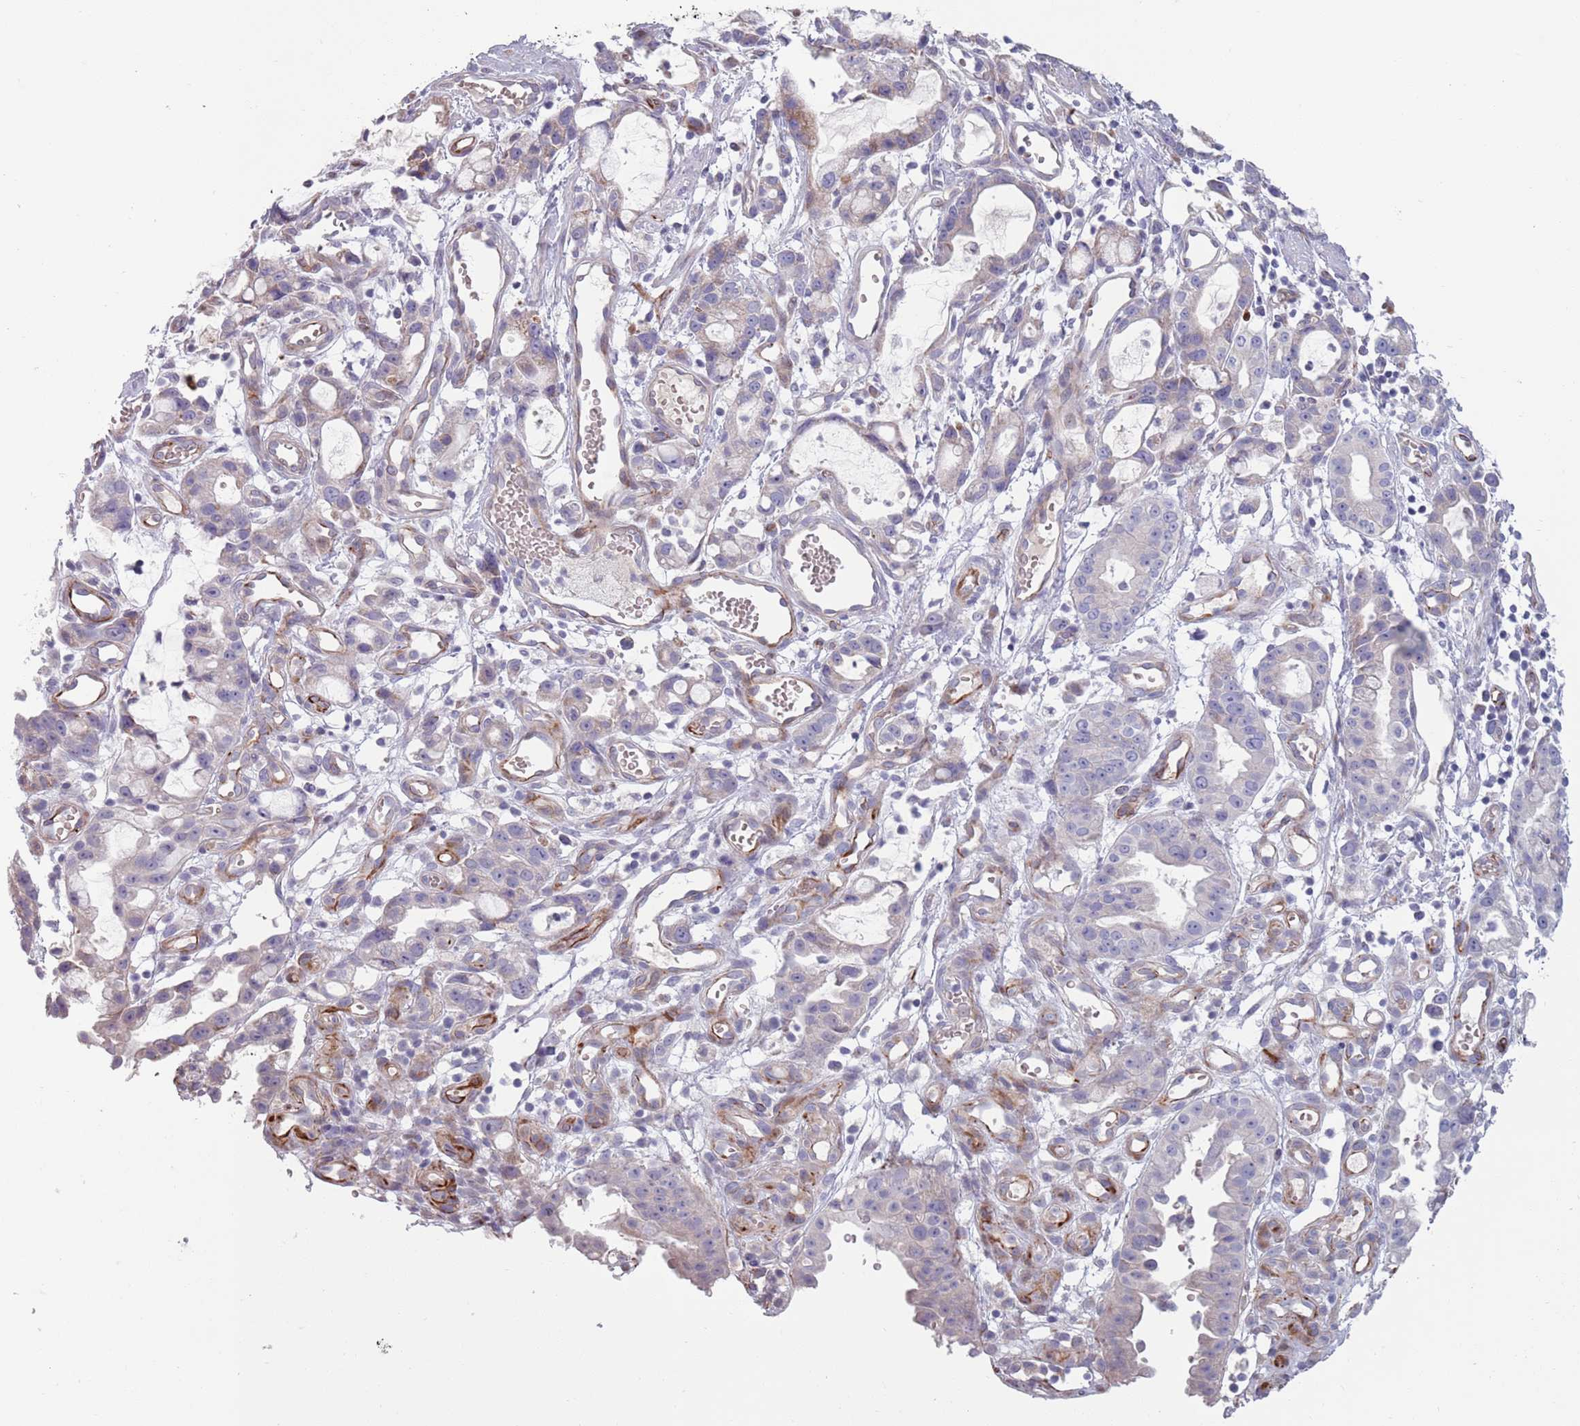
{"staining": {"intensity": "strong", "quantity": "<25%", "location": "cytoplasmic/membranous"}, "tissue": "stomach cancer", "cell_type": "Tumor cells", "image_type": "cancer", "snomed": [{"axis": "morphology", "description": "Adenocarcinoma, NOS"}, {"axis": "topography", "description": "Stomach"}], "caption": "Immunohistochemical staining of stomach adenocarcinoma shows medium levels of strong cytoplasmic/membranous expression in approximately <25% of tumor cells.", "gene": "TYW1", "patient": {"sex": "male", "age": 55}}